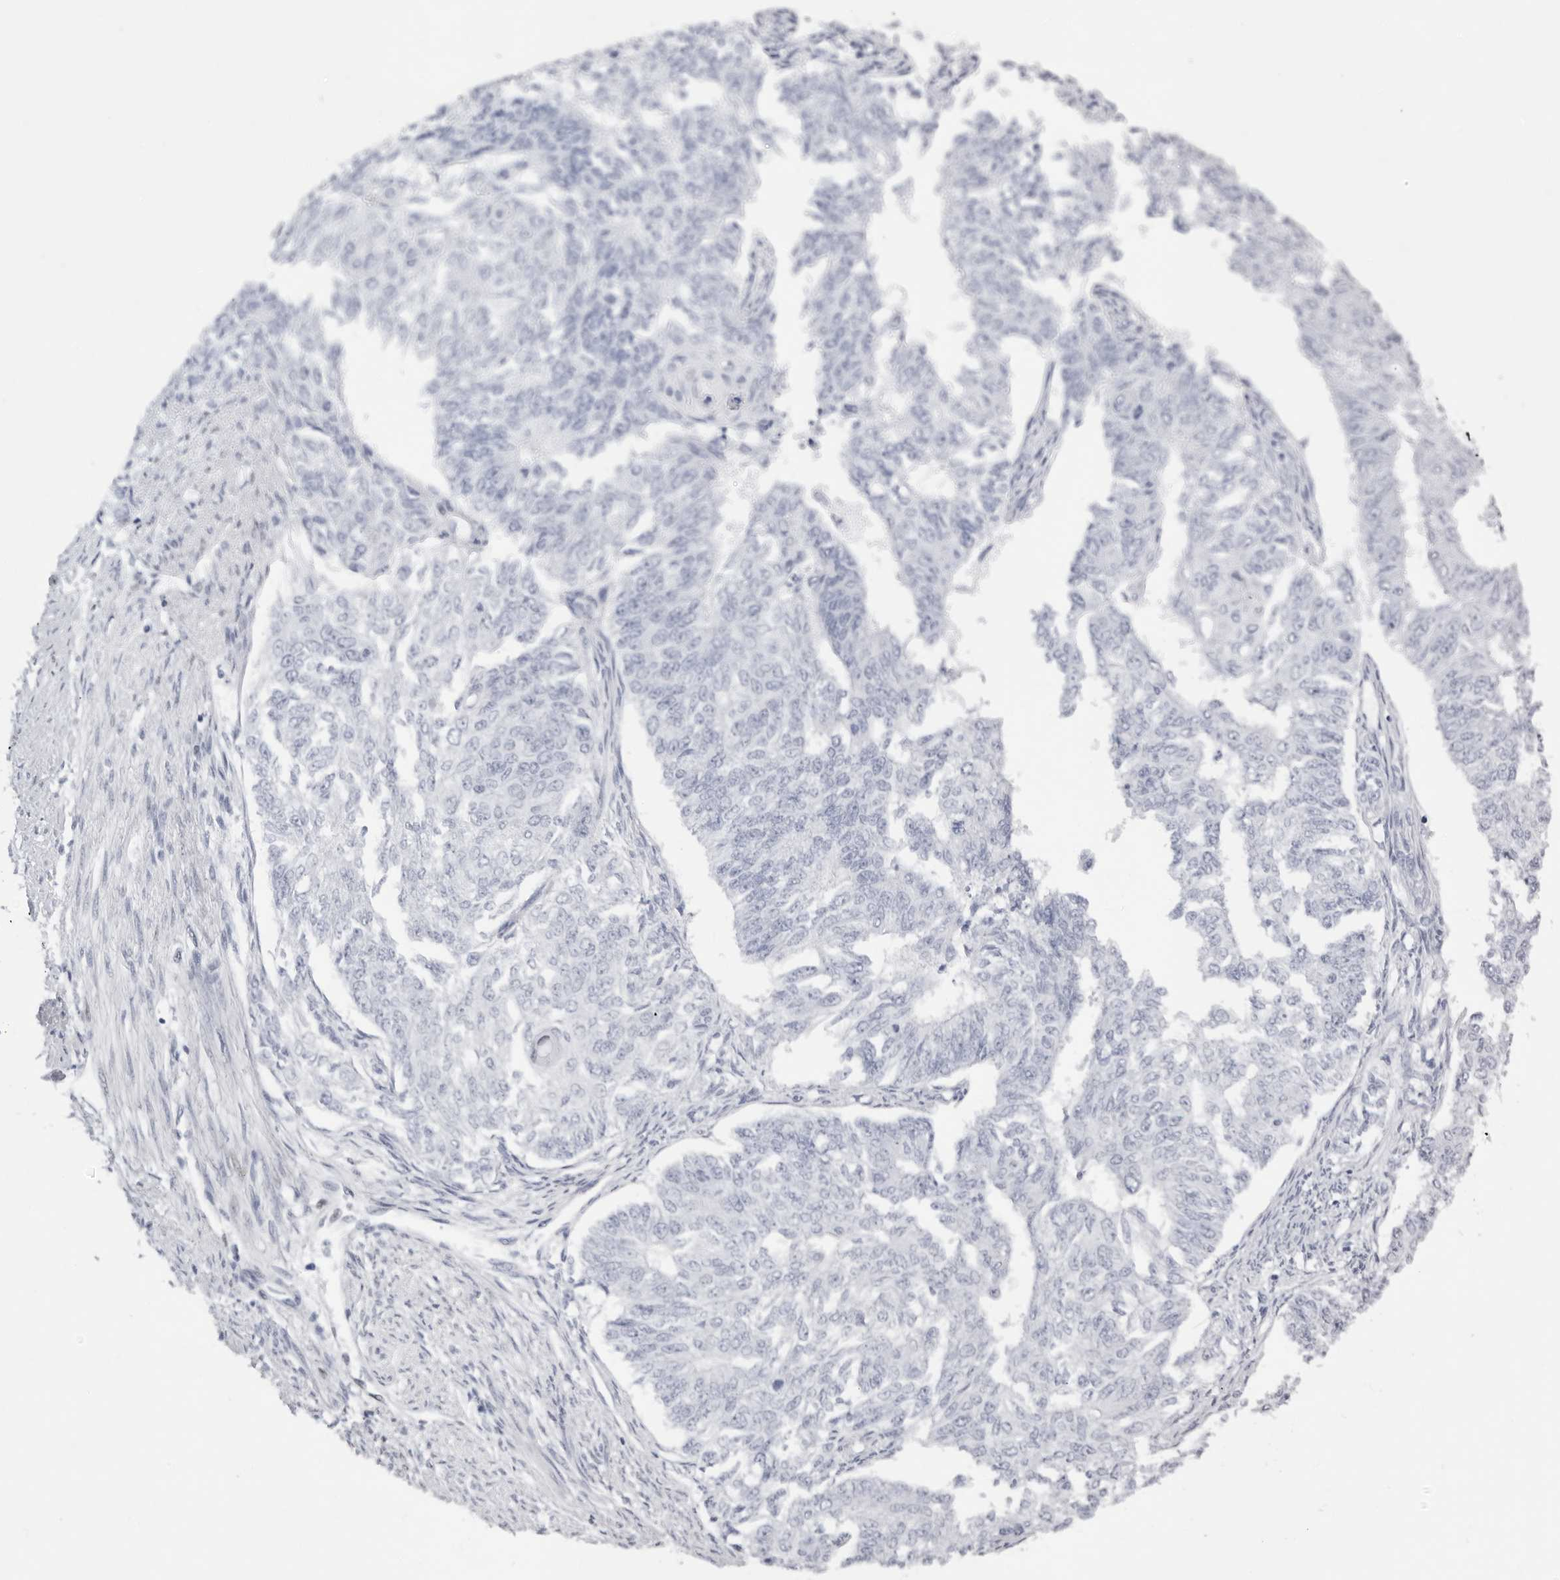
{"staining": {"intensity": "negative", "quantity": "none", "location": "none"}, "tissue": "endometrial cancer", "cell_type": "Tumor cells", "image_type": "cancer", "snomed": [{"axis": "morphology", "description": "Adenocarcinoma, NOS"}, {"axis": "topography", "description": "Endometrium"}], "caption": "This photomicrograph is of adenocarcinoma (endometrial) stained with immunohistochemistry (IHC) to label a protein in brown with the nuclei are counter-stained blue. There is no positivity in tumor cells. (IHC, brightfield microscopy, high magnification).", "gene": "IRF2BP2", "patient": {"sex": "female", "age": 32}}